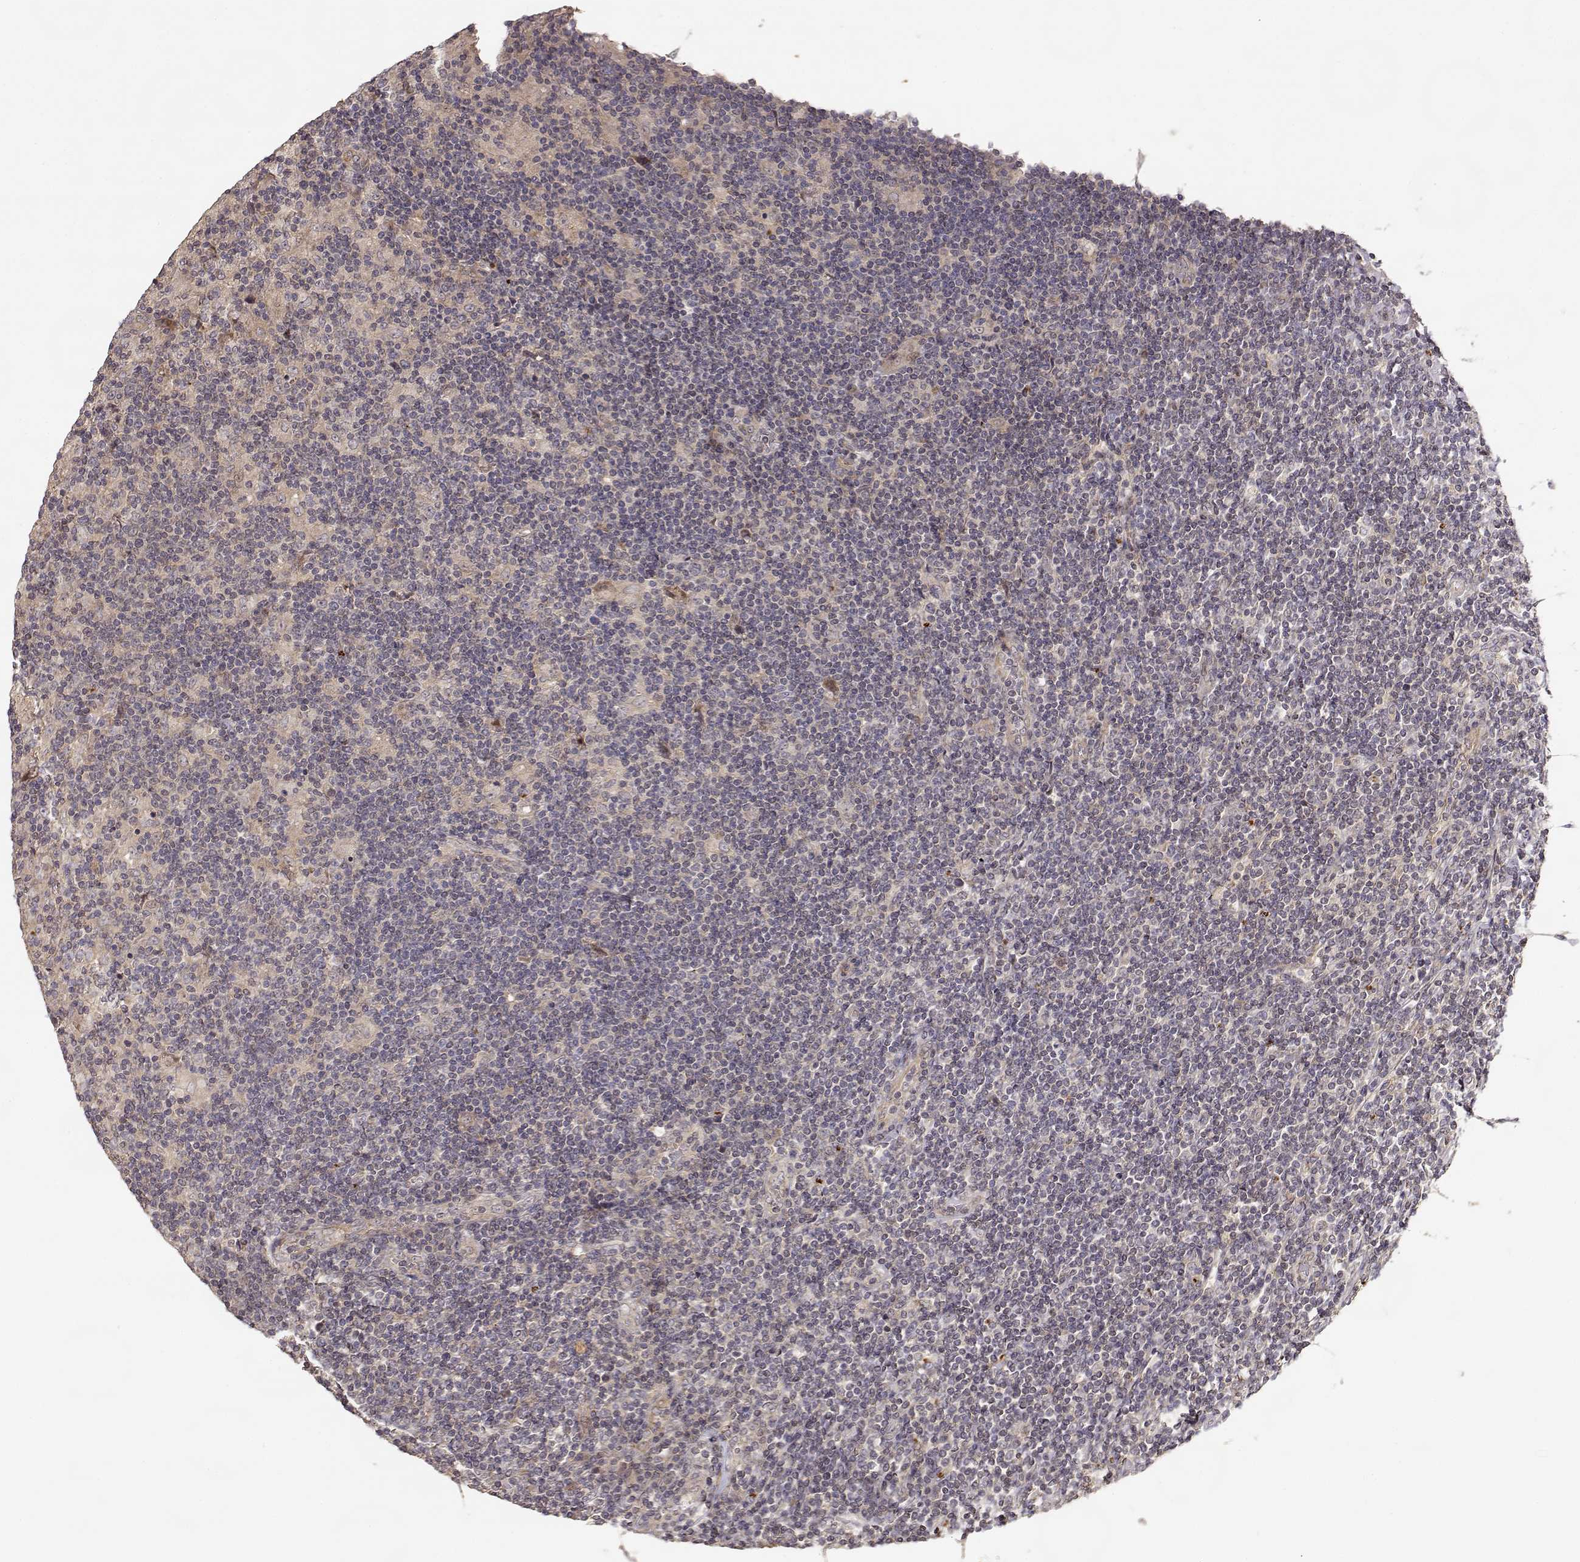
{"staining": {"intensity": "weak", "quantity": ">75%", "location": "cytoplasmic/membranous"}, "tissue": "lymphoma", "cell_type": "Tumor cells", "image_type": "cancer", "snomed": [{"axis": "morphology", "description": "Hodgkin's disease, NOS"}, {"axis": "topography", "description": "Lymph node"}], "caption": "High-magnification brightfield microscopy of Hodgkin's disease stained with DAB (3,3'-diaminobenzidine) (brown) and counterstained with hematoxylin (blue). tumor cells exhibit weak cytoplasmic/membranous positivity is seen in approximately>75% of cells.", "gene": "PICK1", "patient": {"sex": "male", "age": 40}}